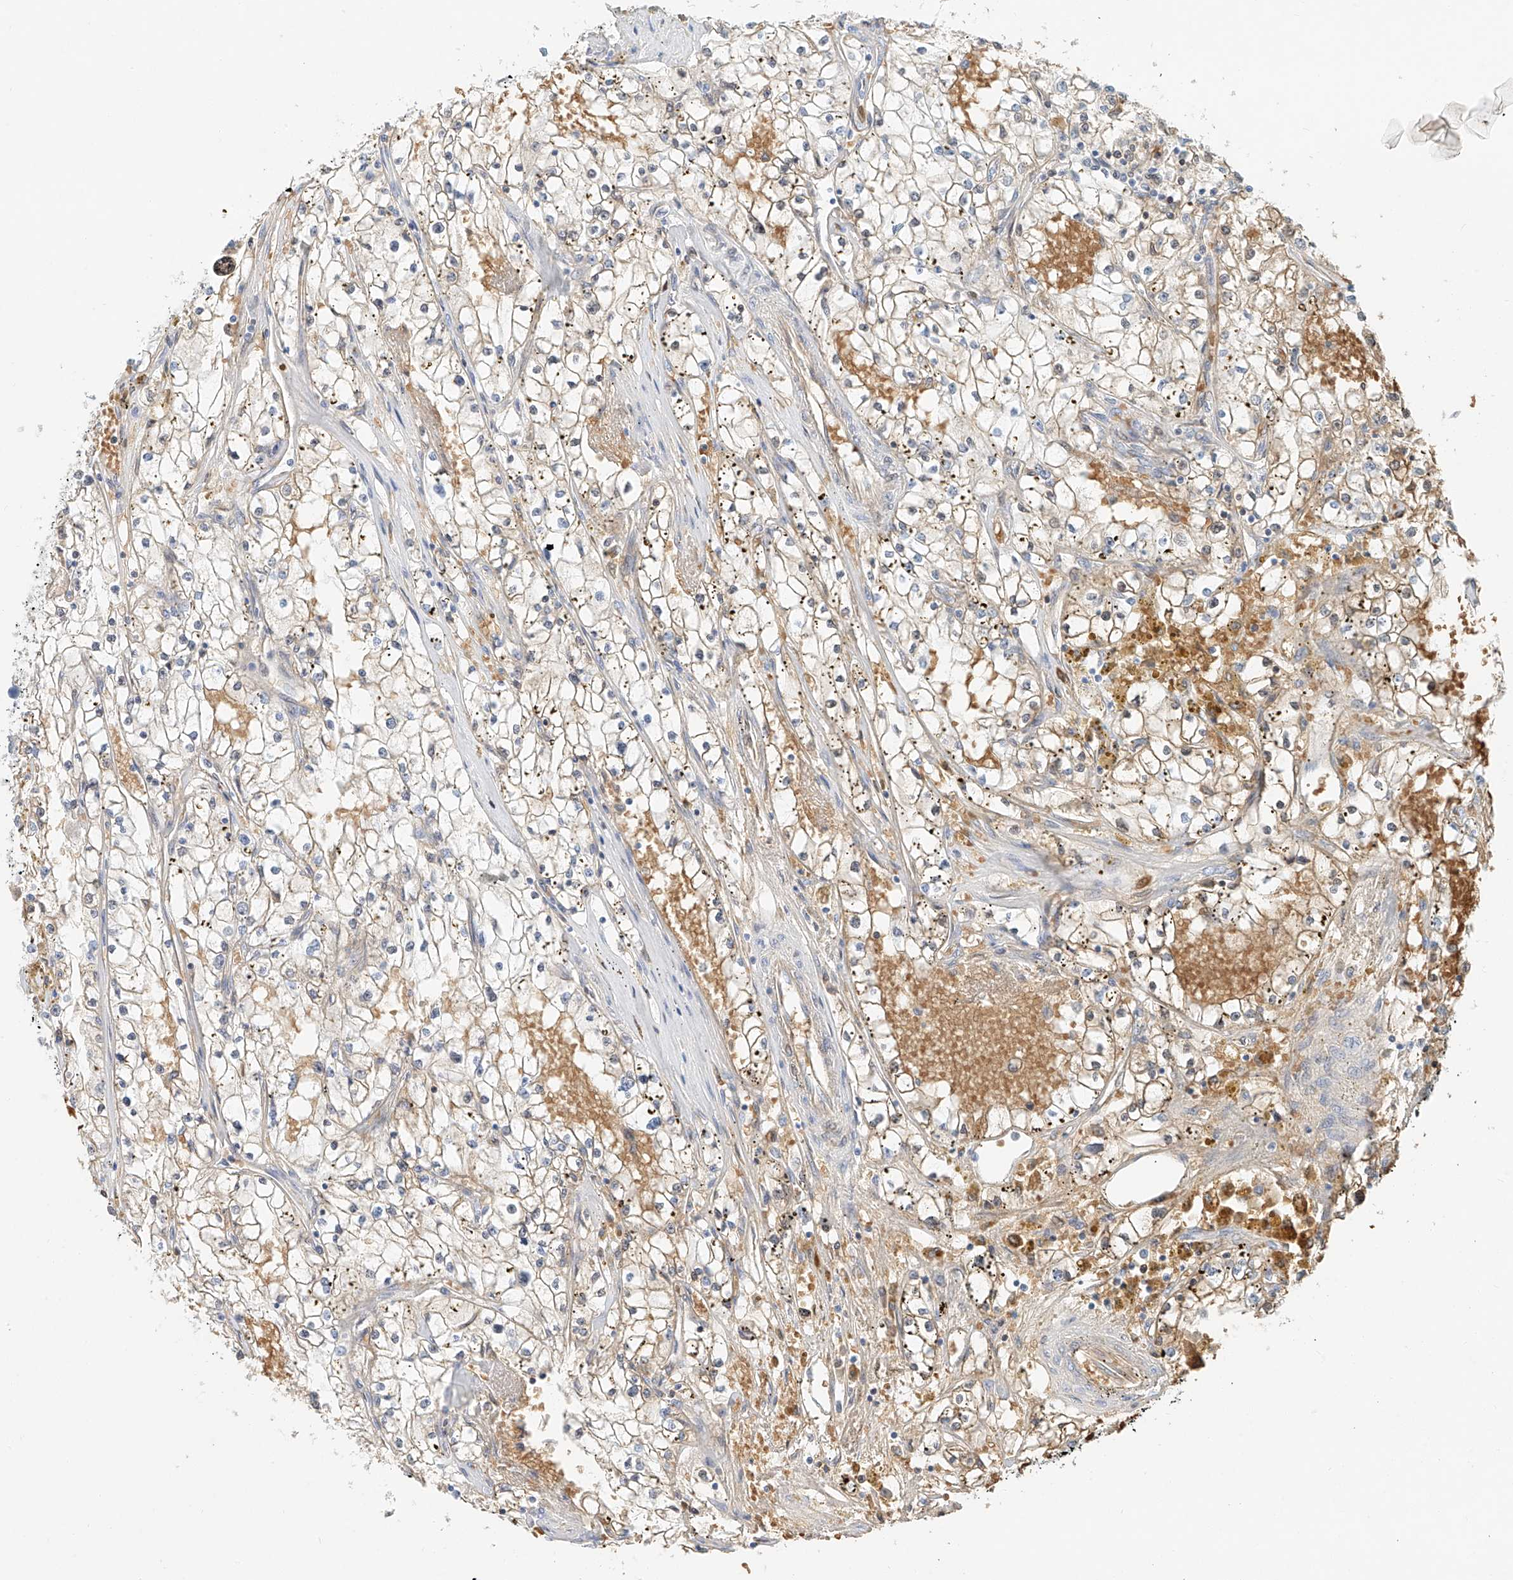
{"staining": {"intensity": "weak", "quantity": "25%-75%", "location": "cytoplasmic/membranous"}, "tissue": "renal cancer", "cell_type": "Tumor cells", "image_type": "cancer", "snomed": [{"axis": "morphology", "description": "Adenocarcinoma, NOS"}, {"axis": "topography", "description": "Kidney"}], "caption": "Immunohistochemistry image of neoplastic tissue: human adenocarcinoma (renal) stained using immunohistochemistry shows low levels of weak protein expression localized specifically in the cytoplasmic/membranous of tumor cells, appearing as a cytoplasmic/membranous brown color.", "gene": "SYTL3", "patient": {"sex": "male", "age": 56}}